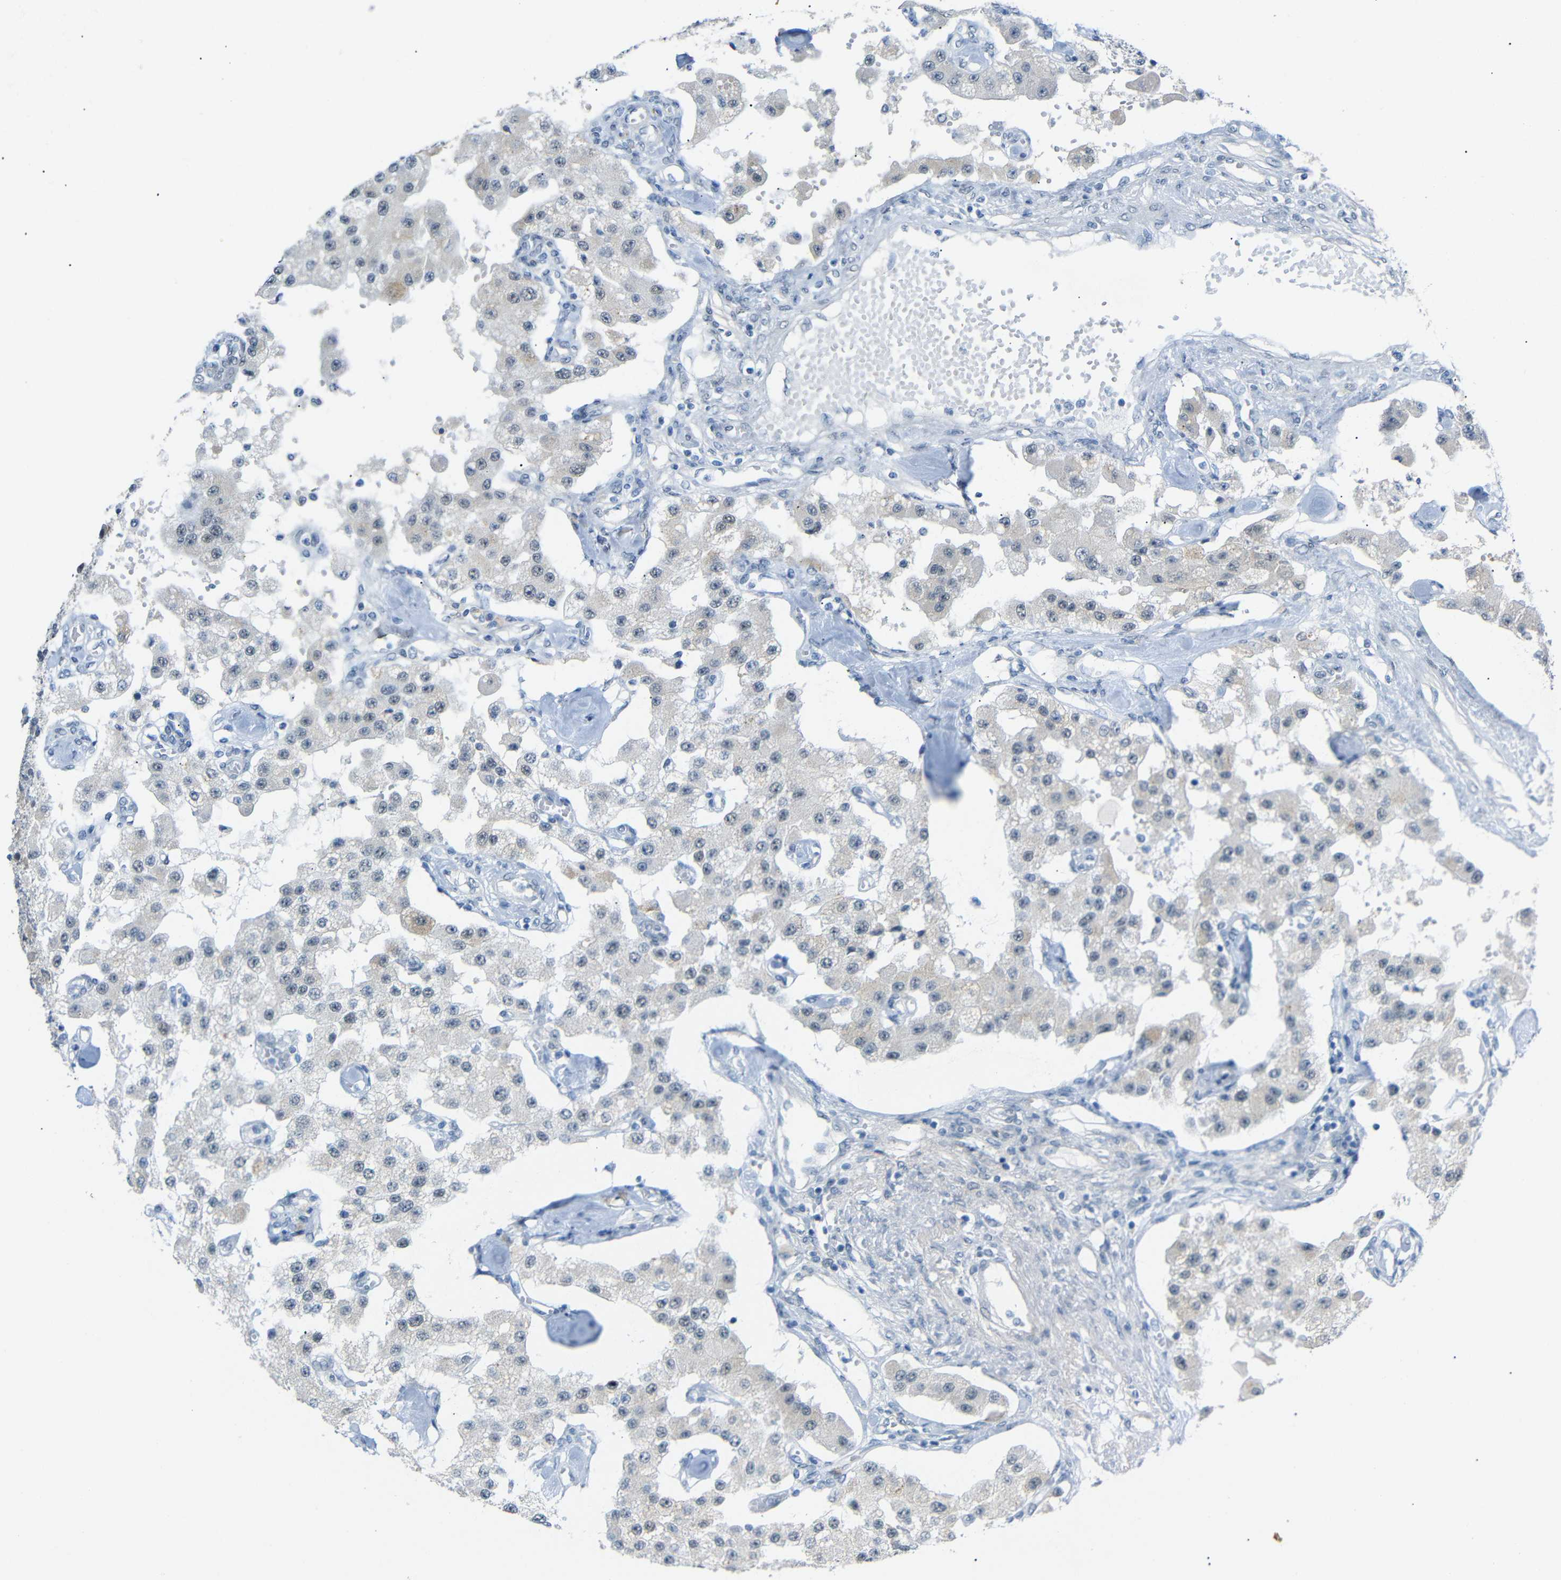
{"staining": {"intensity": "negative", "quantity": "none", "location": "none"}, "tissue": "carcinoid", "cell_type": "Tumor cells", "image_type": "cancer", "snomed": [{"axis": "morphology", "description": "Carcinoid, malignant, NOS"}, {"axis": "topography", "description": "Pancreas"}], "caption": "Carcinoid stained for a protein using IHC reveals no staining tumor cells.", "gene": "GPR158", "patient": {"sex": "male", "age": 41}}